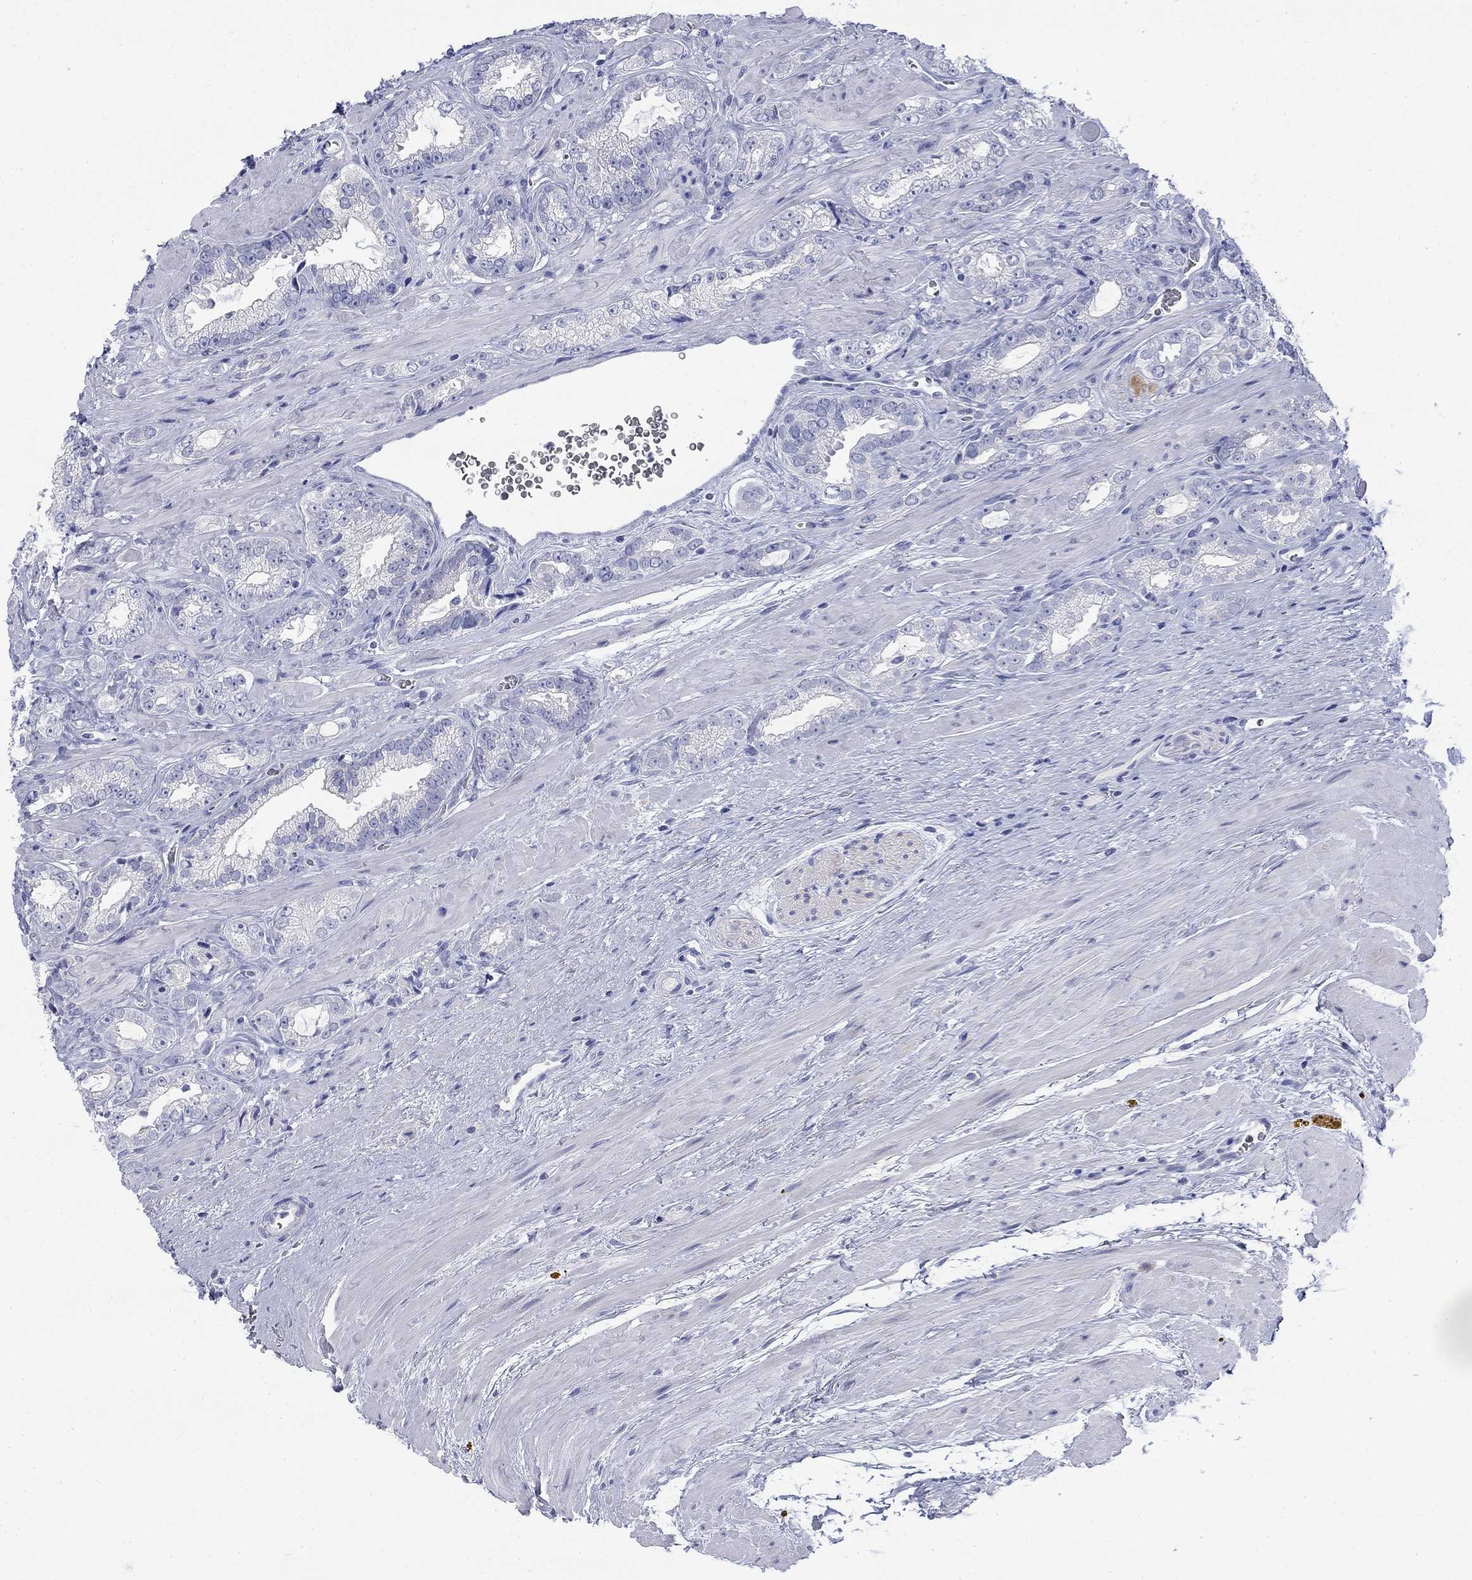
{"staining": {"intensity": "negative", "quantity": "none", "location": "none"}, "tissue": "prostate cancer", "cell_type": "Tumor cells", "image_type": "cancer", "snomed": [{"axis": "morphology", "description": "Adenocarcinoma, NOS"}, {"axis": "topography", "description": "Prostate"}], "caption": "Prostate cancer was stained to show a protein in brown. There is no significant positivity in tumor cells. (DAB (3,3'-diaminobenzidine) immunohistochemistry (IHC) with hematoxylin counter stain).", "gene": "IGF2BP3", "patient": {"sex": "male", "age": 67}}